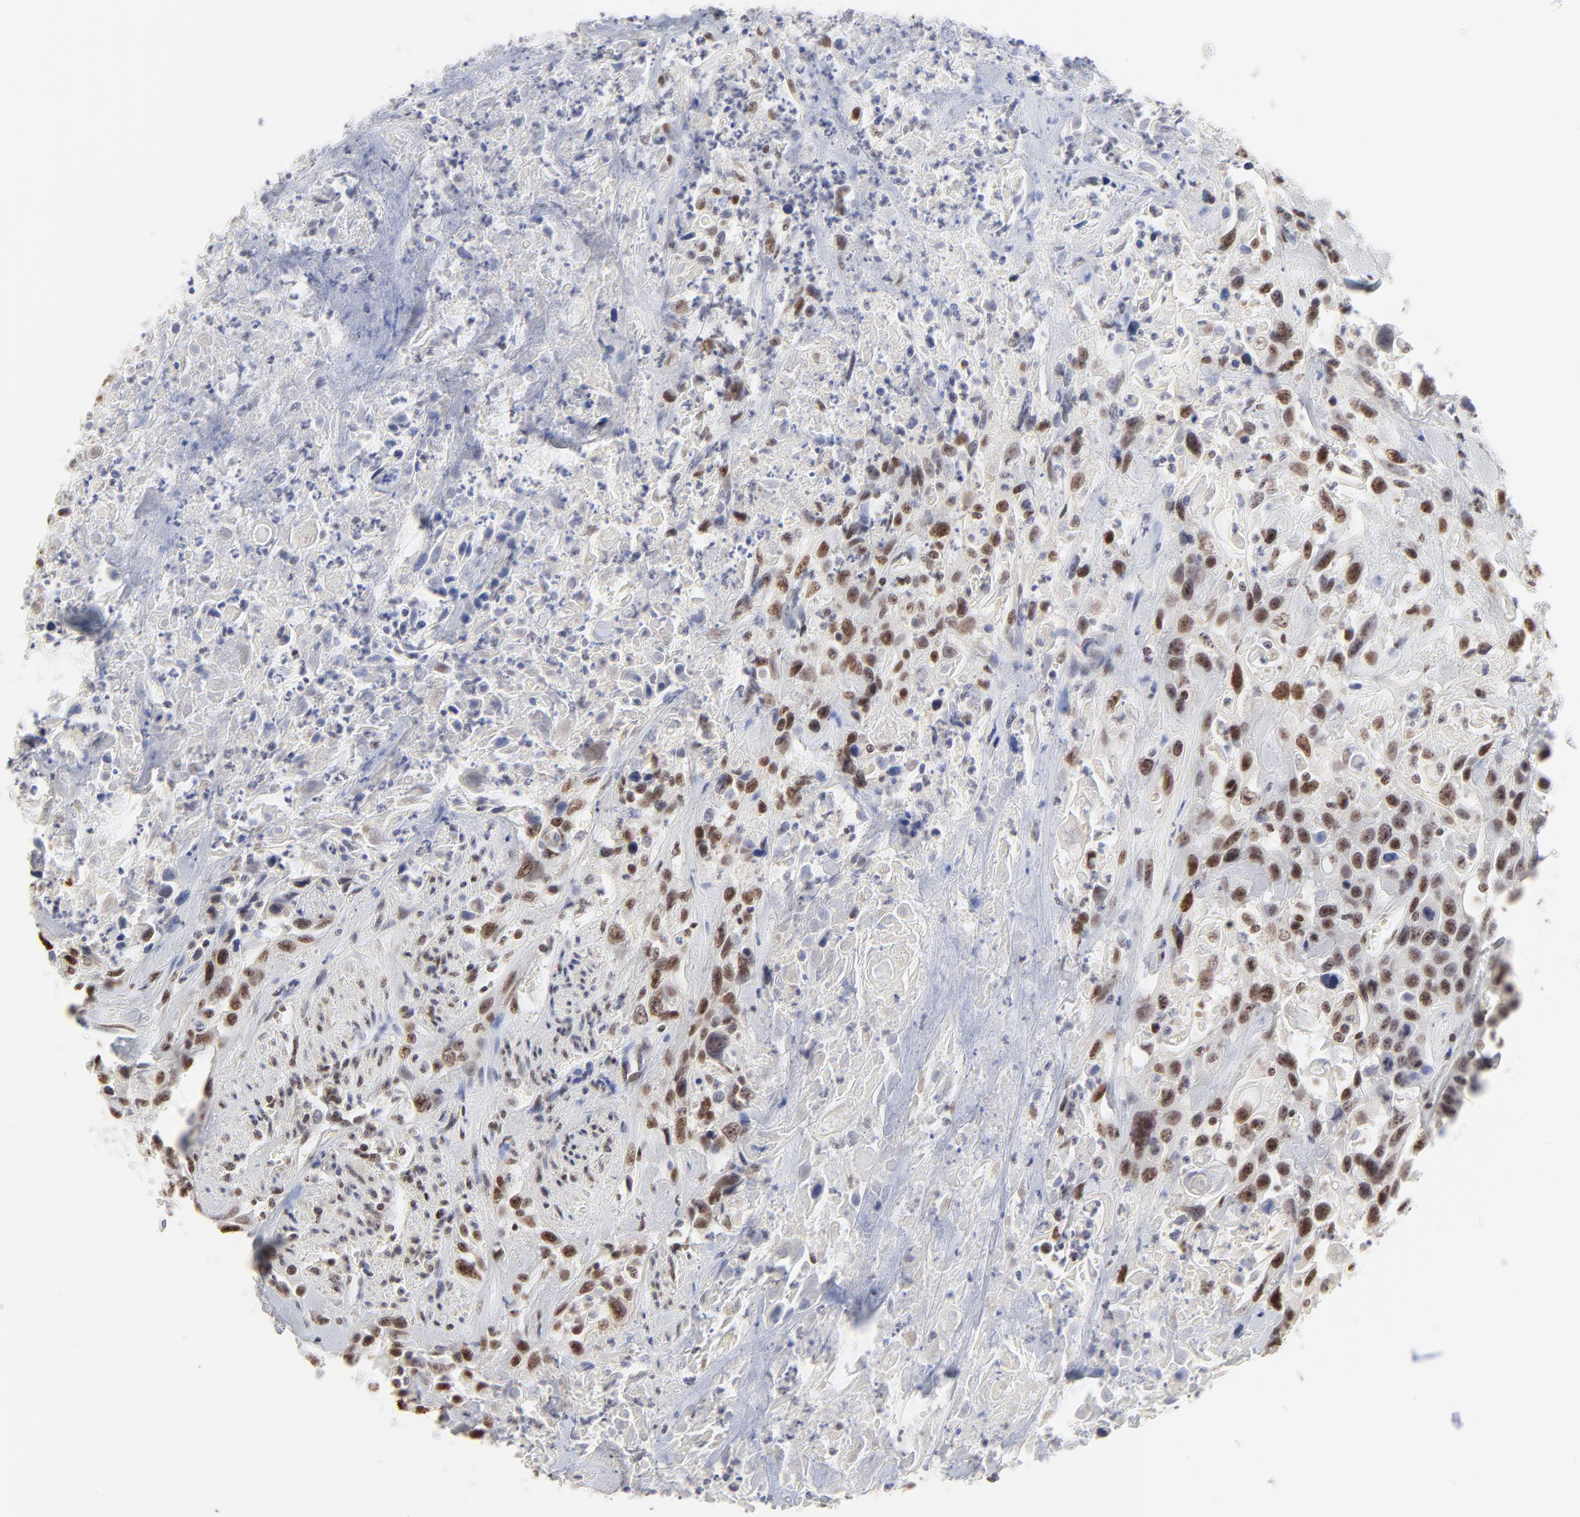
{"staining": {"intensity": "strong", "quantity": ">75%", "location": "nuclear"}, "tissue": "urothelial cancer", "cell_type": "Tumor cells", "image_type": "cancer", "snomed": [{"axis": "morphology", "description": "Urothelial carcinoma, High grade"}, {"axis": "topography", "description": "Urinary bladder"}], "caption": "Protein staining shows strong nuclear staining in approximately >75% of tumor cells in urothelial cancer.", "gene": "NFIL3", "patient": {"sex": "female", "age": 84}}